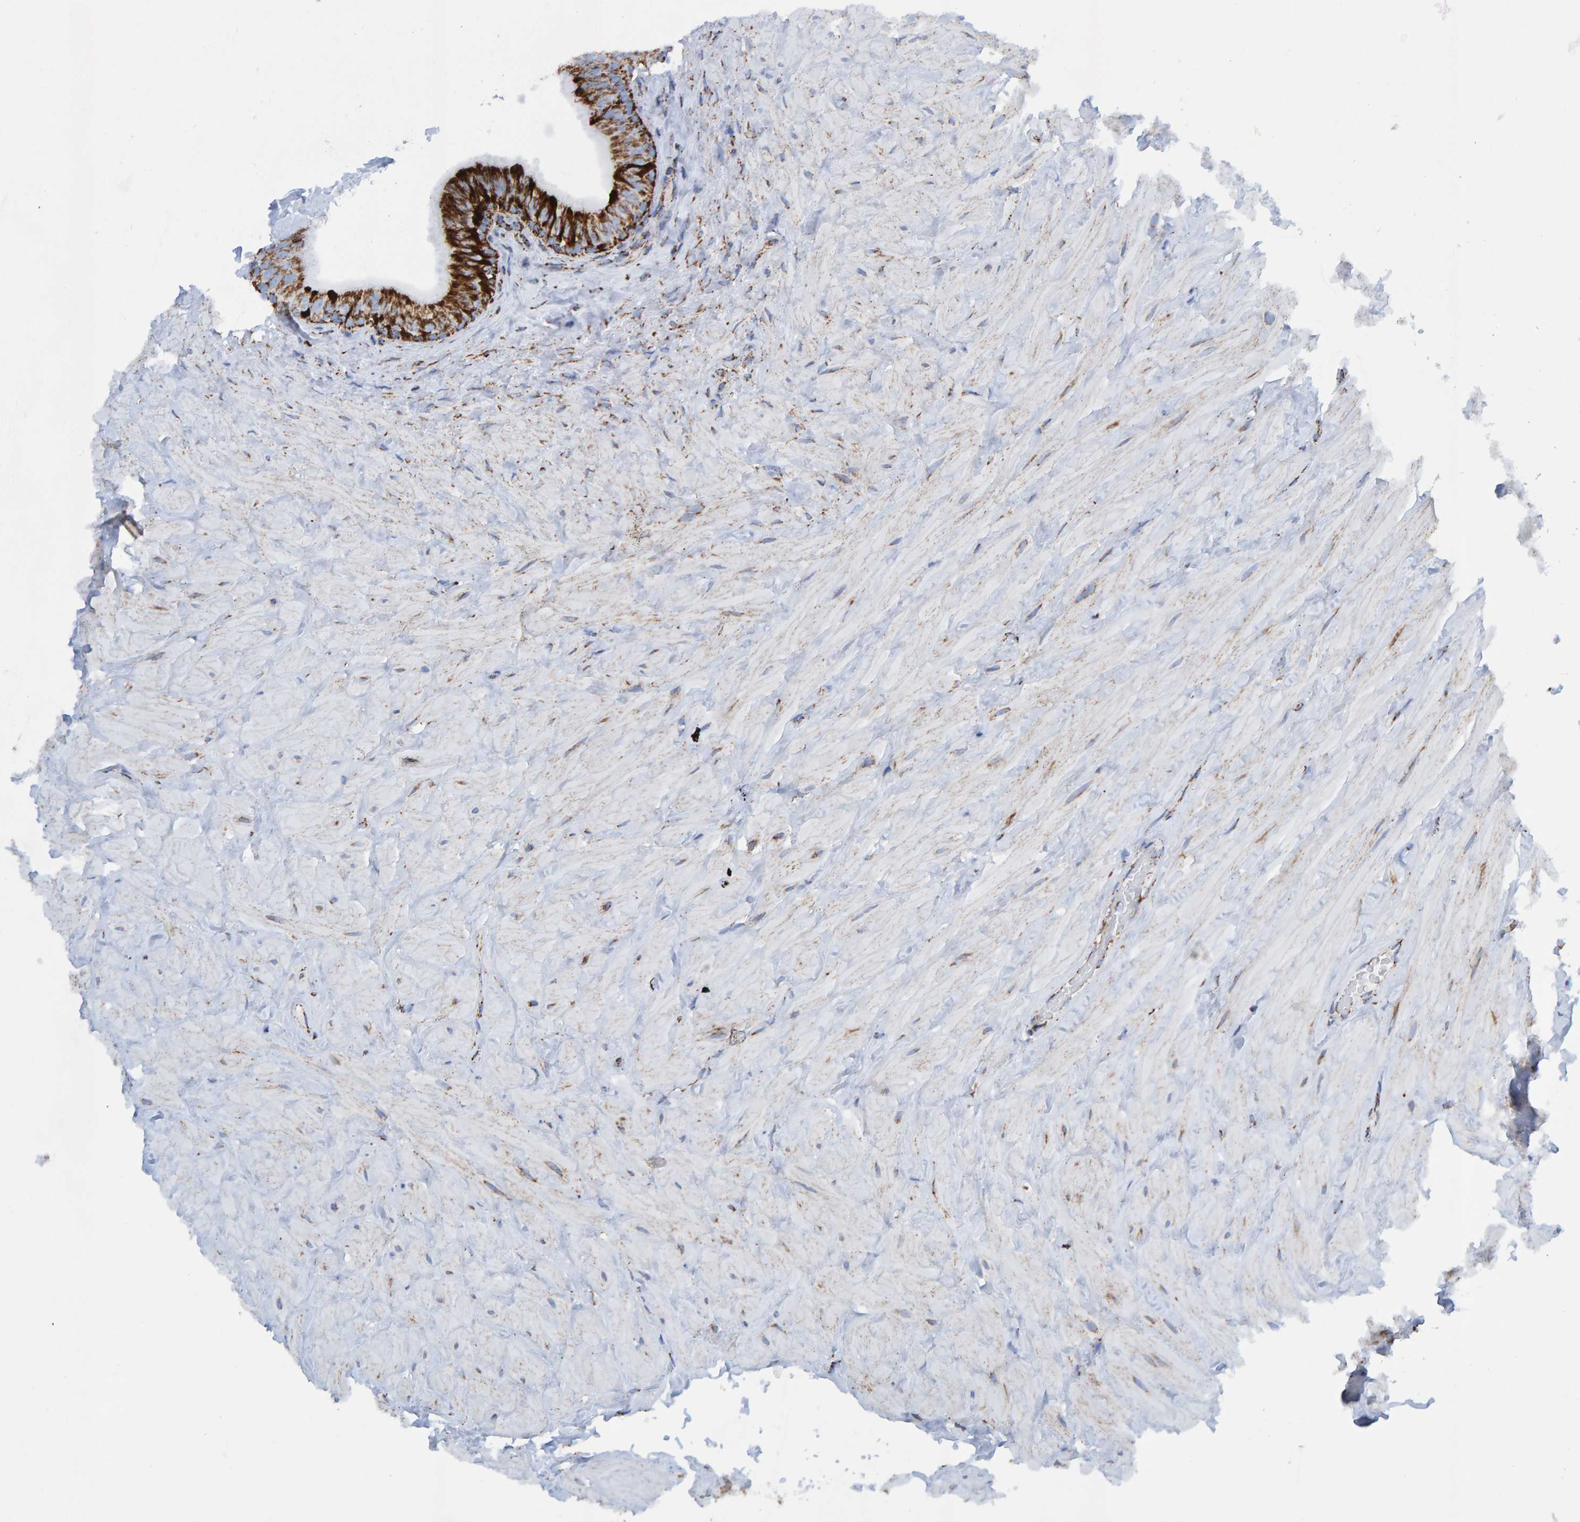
{"staining": {"intensity": "strong", "quantity": ">75%", "location": "cytoplasmic/membranous"}, "tissue": "epididymis", "cell_type": "Glandular cells", "image_type": "normal", "snomed": [{"axis": "morphology", "description": "Normal tissue, NOS"}, {"axis": "topography", "description": "Vascular tissue"}, {"axis": "topography", "description": "Epididymis"}], "caption": "Benign epididymis reveals strong cytoplasmic/membranous staining in approximately >75% of glandular cells (IHC, brightfield microscopy, high magnification)..", "gene": "ENSG00000262660", "patient": {"sex": "male", "age": 49}}